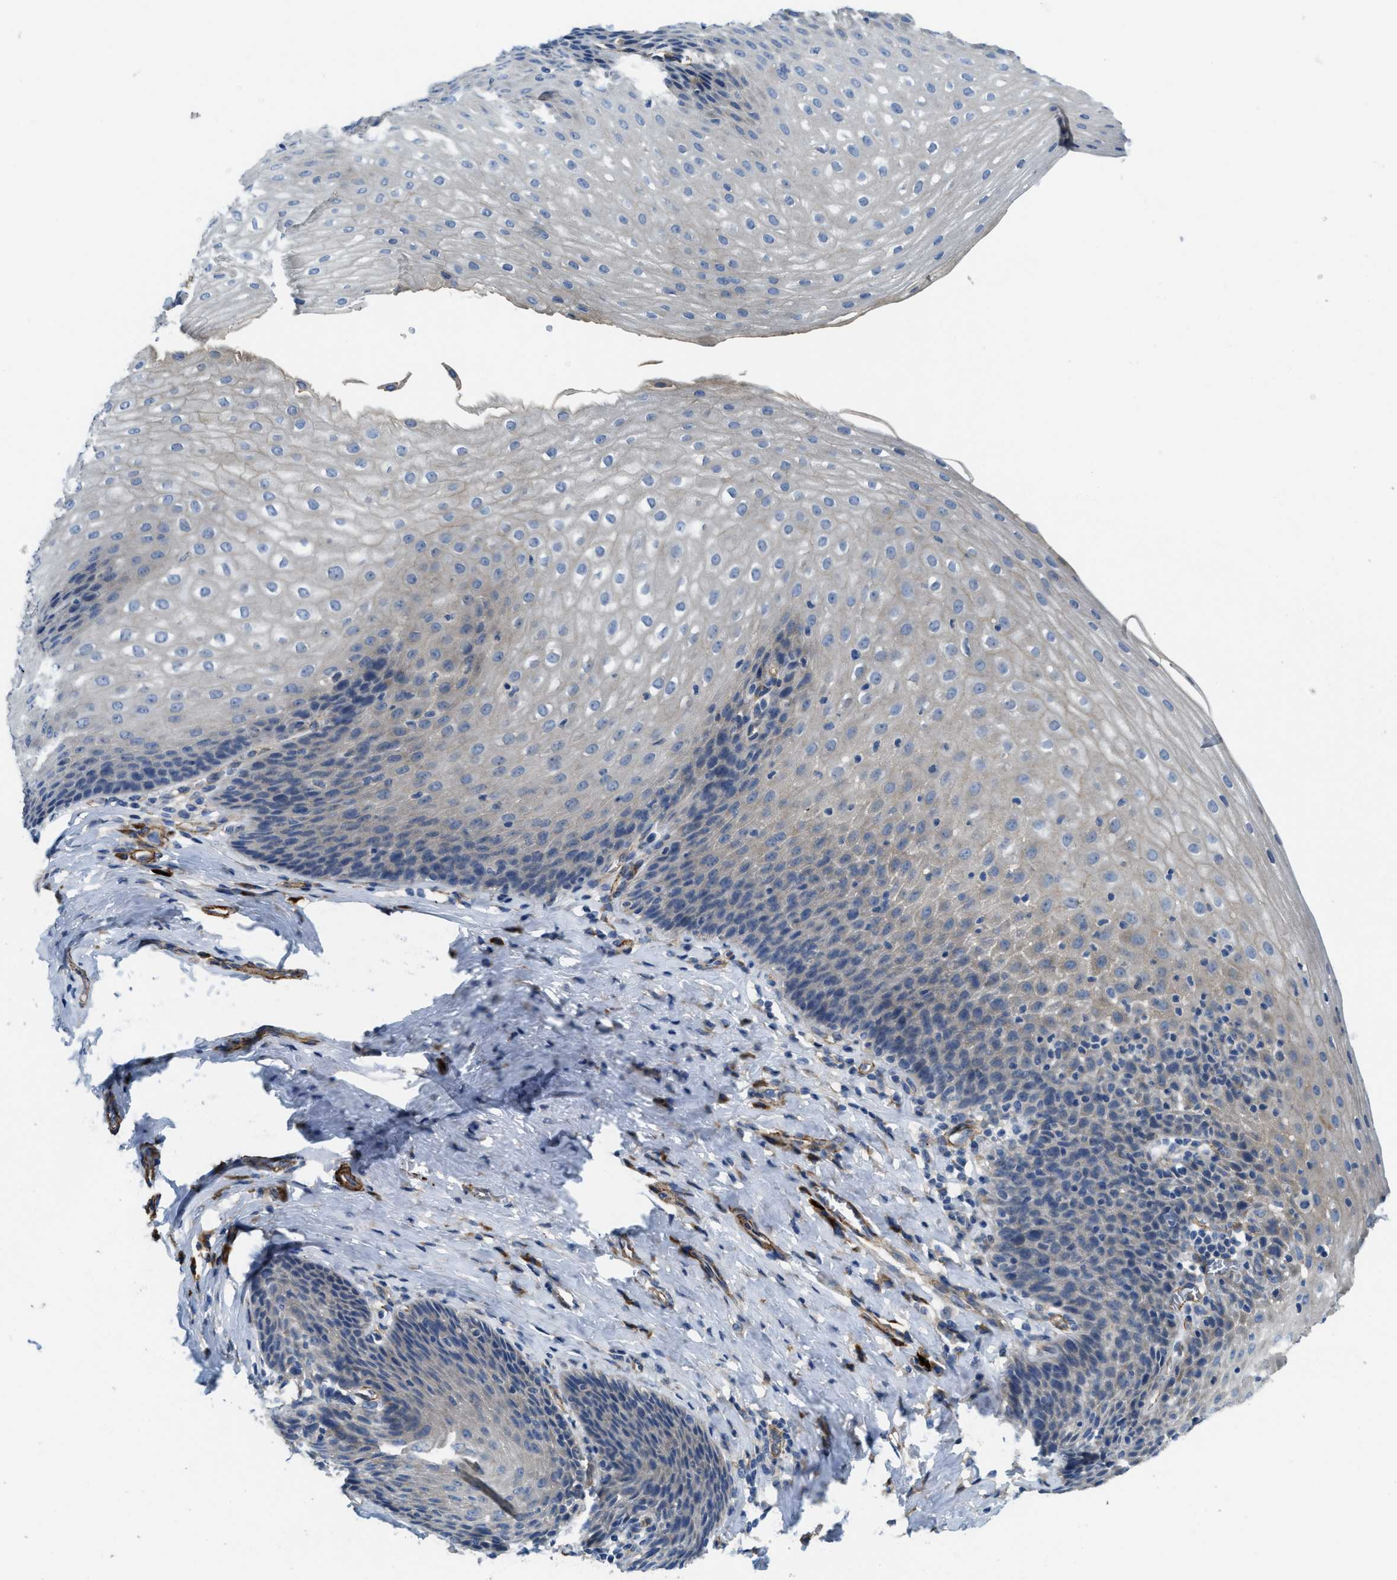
{"staining": {"intensity": "weak", "quantity": "<25%", "location": "cytoplasmic/membranous"}, "tissue": "esophagus", "cell_type": "Squamous epithelial cells", "image_type": "normal", "snomed": [{"axis": "morphology", "description": "Normal tissue, NOS"}, {"axis": "topography", "description": "Esophagus"}], "caption": "High power microscopy image of an IHC image of benign esophagus, revealing no significant positivity in squamous epithelial cells.", "gene": "BMPR1A", "patient": {"sex": "female", "age": 61}}